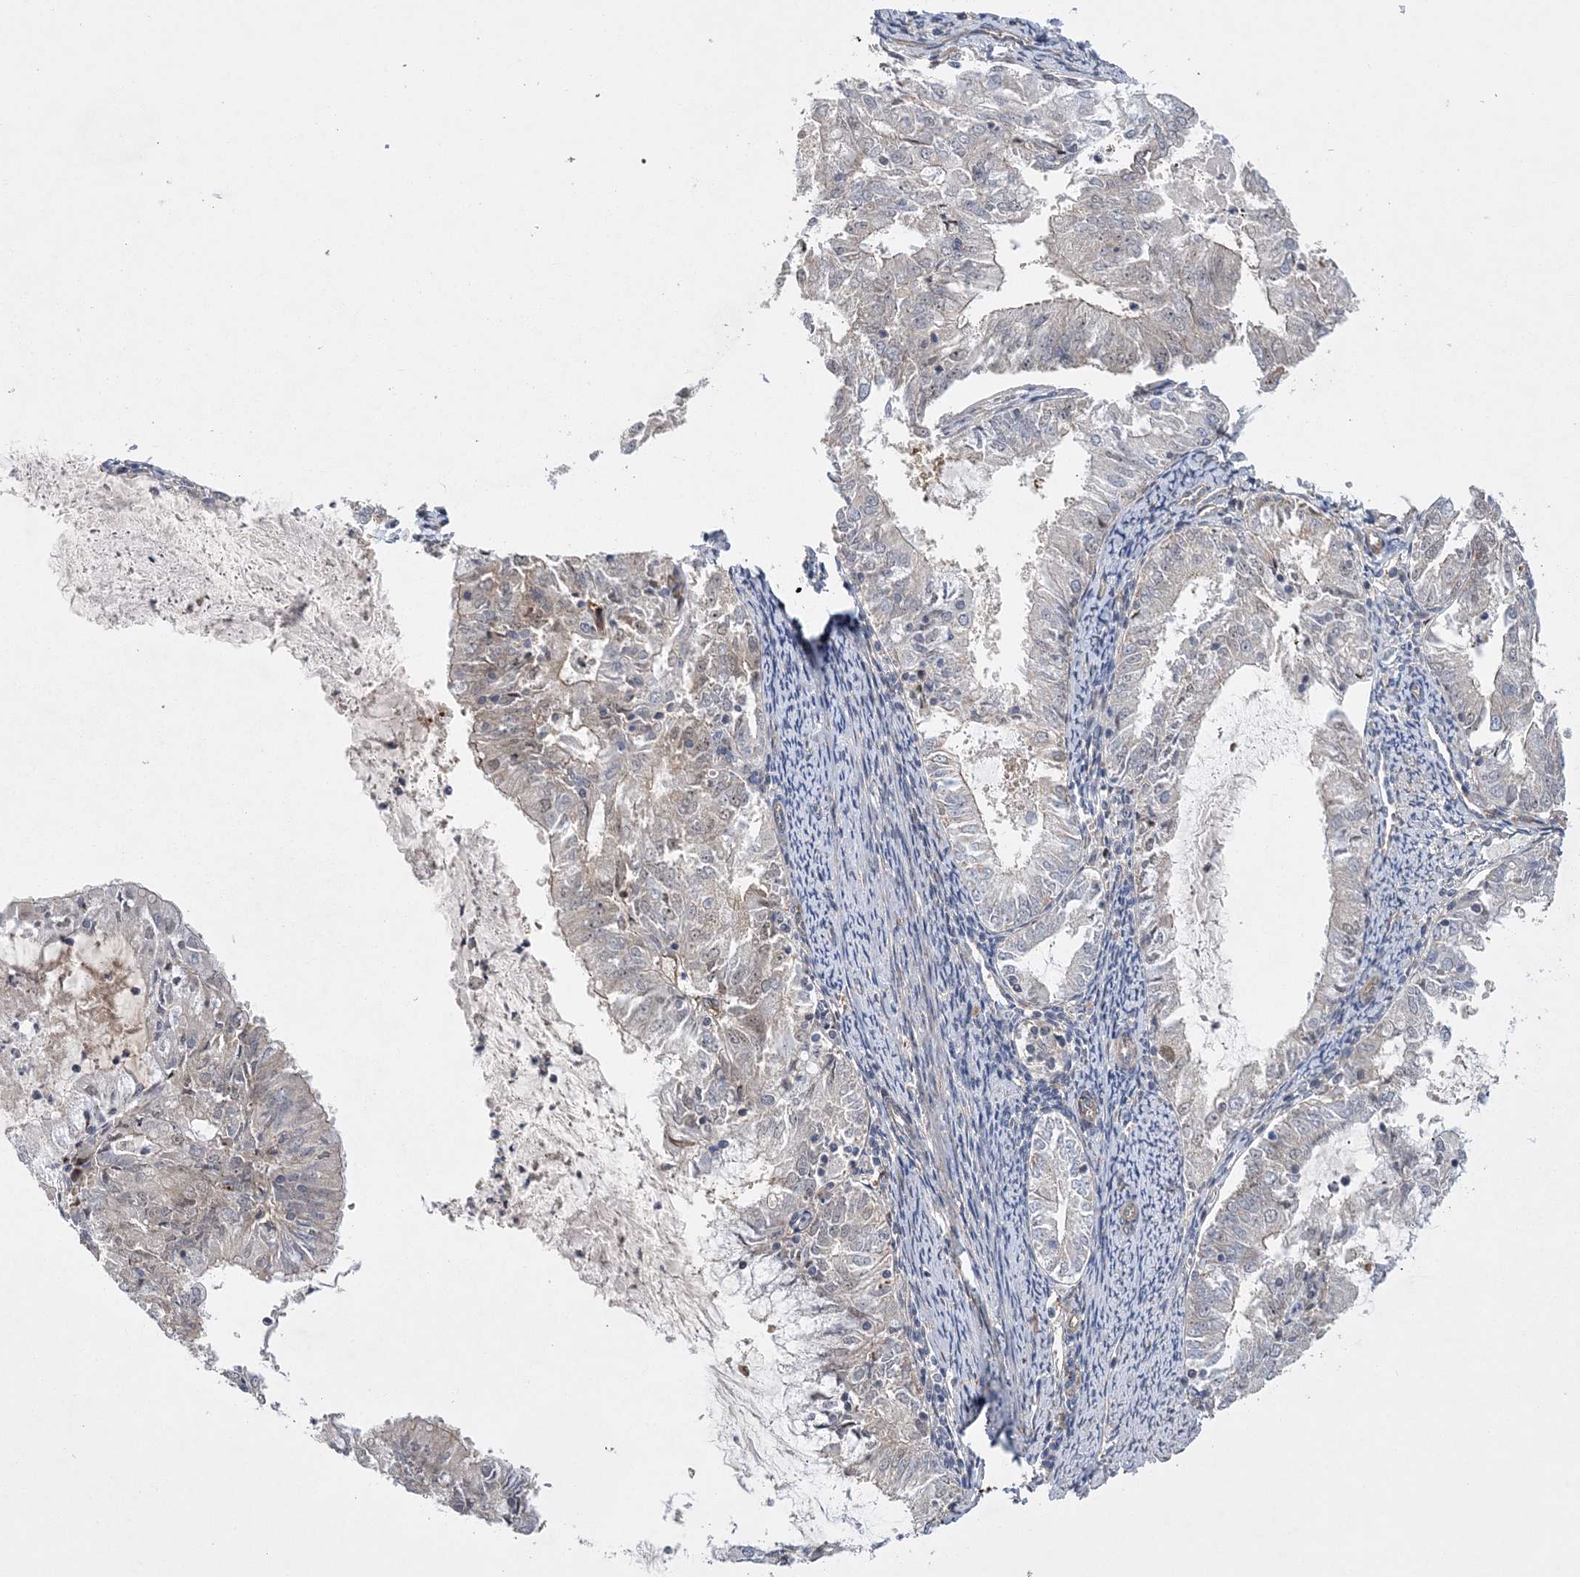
{"staining": {"intensity": "weak", "quantity": "<25%", "location": "cytoplasmic/membranous"}, "tissue": "endometrial cancer", "cell_type": "Tumor cells", "image_type": "cancer", "snomed": [{"axis": "morphology", "description": "Adenocarcinoma, NOS"}, {"axis": "topography", "description": "Endometrium"}], "caption": "The image displays no significant positivity in tumor cells of endometrial cancer (adenocarcinoma). (Brightfield microscopy of DAB (3,3'-diaminobenzidine) immunohistochemistry (IHC) at high magnification).", "gene": "CALN1", "patient": {"sex": "female", "age": 57}}